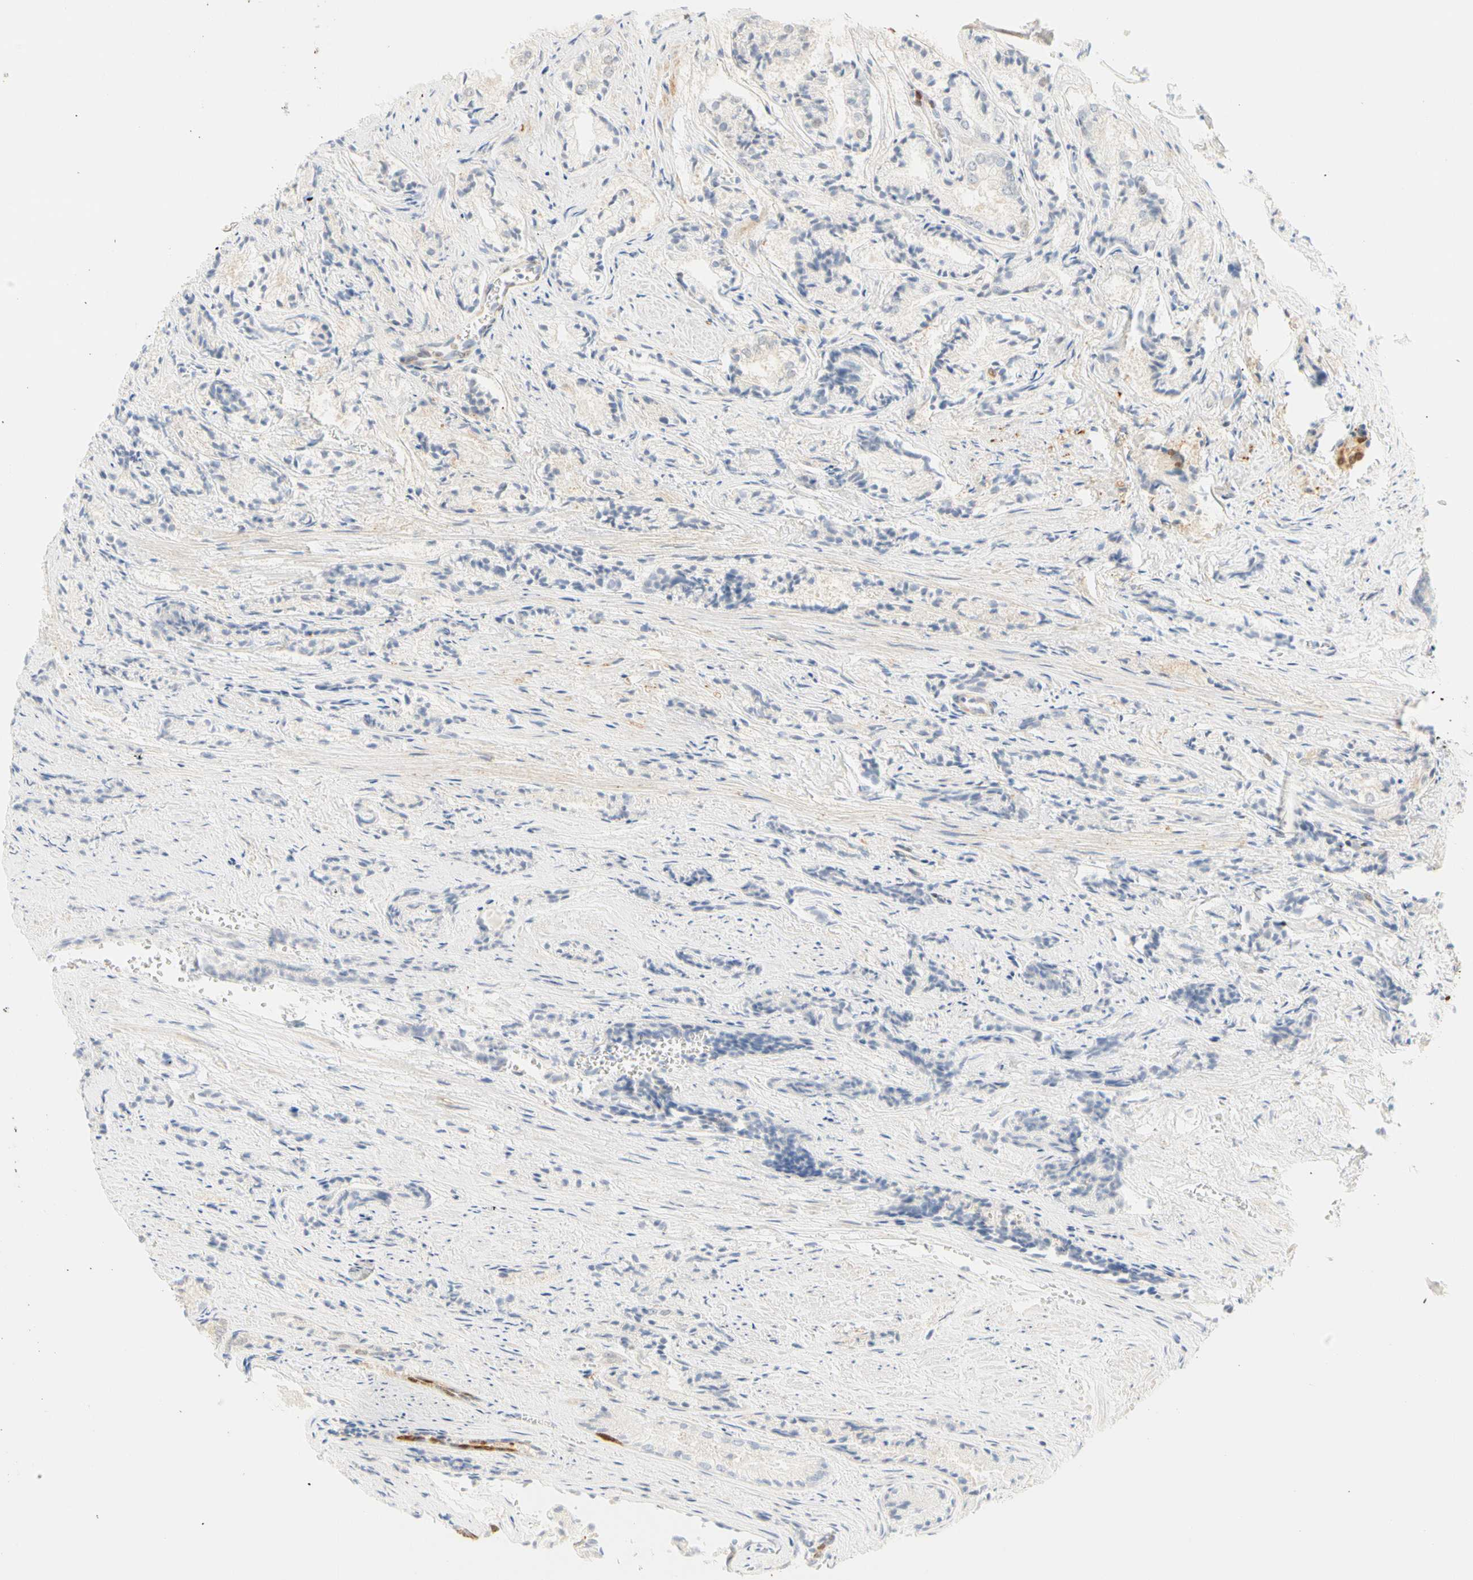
{"staining": {"intensity": "negative", "quantity": "none", "location": "none"}, "tissue": "prostate cancer", "cell_type": "Tumor cells", "image_type": "cancer", "snomed": [{"axis": "morphology", "description": "Adenocarcinoma, Low grade"}, {"axis": "topography", "description": "Prostate"}], "caption": "IHC image of neoplastic tissue: prostate cancer (adenocarcinoma (low-grade)) stained with DAB demonstrates no significant protein staining in tumor cells.", "gene": "SELENBP1", "patient": {"sex": "male", "age": 60}}